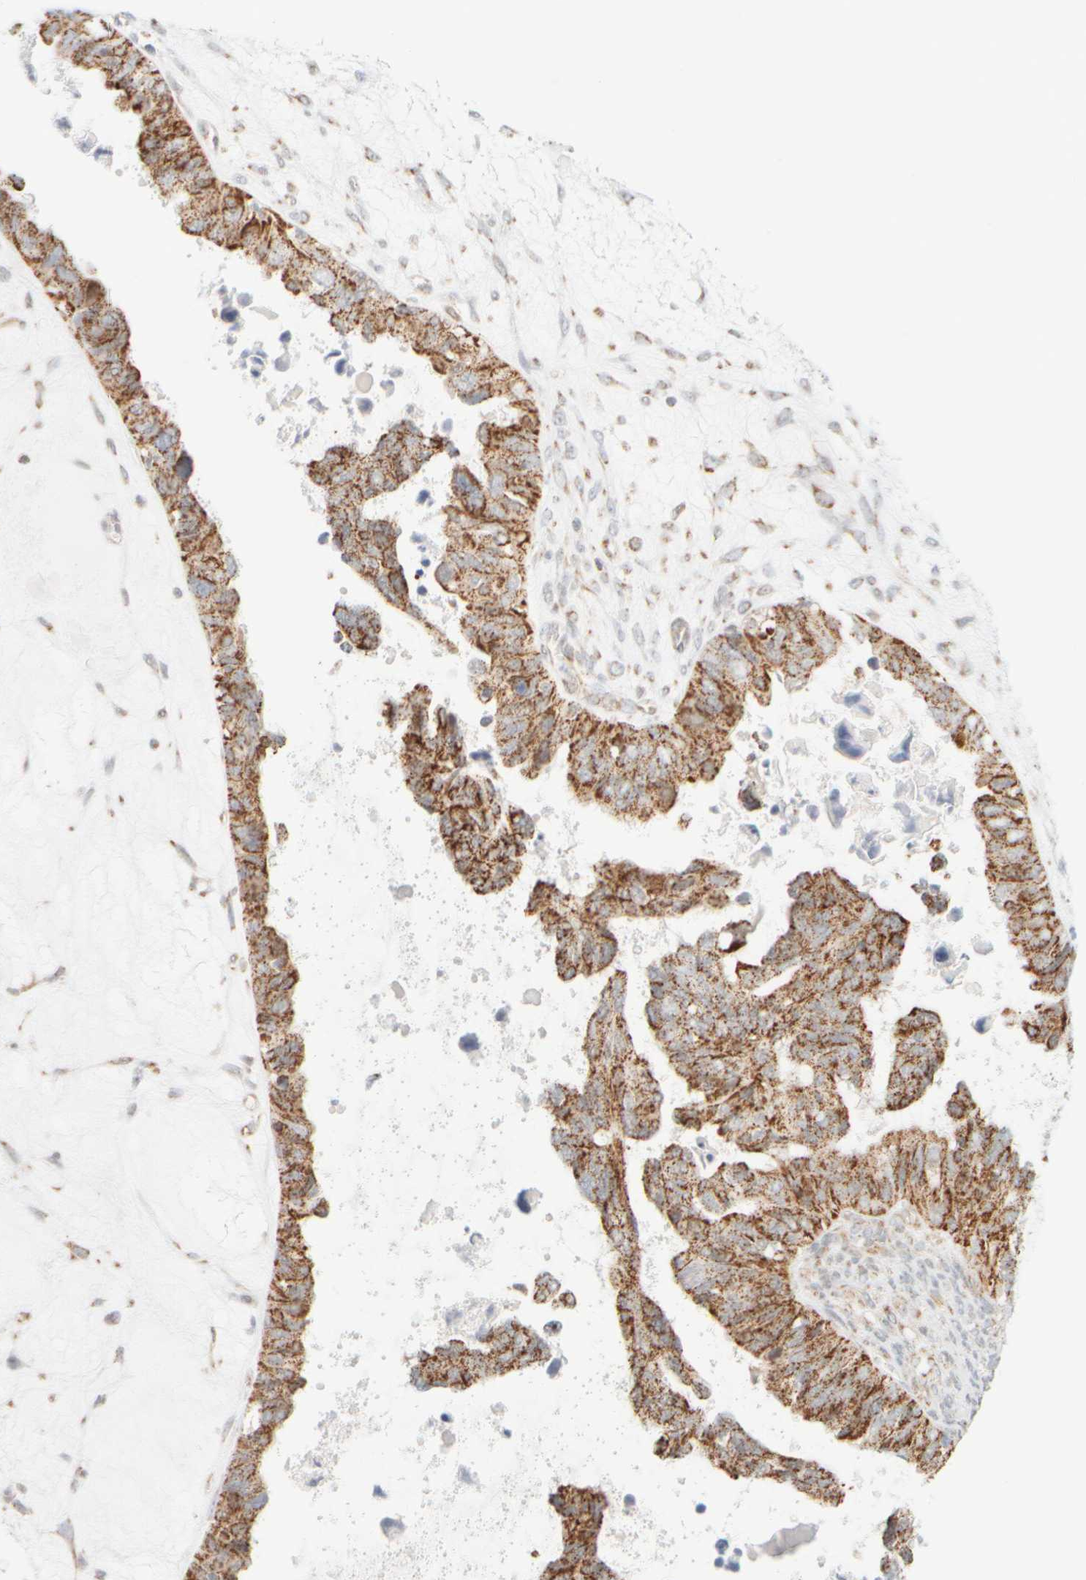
{"staining": {"intensity": "moderate", "quantity": ">75%", "location": "cytoplasmic/membranous"}, "tissue": "ovarian cancer", "cell_type": "Tumor cells", "image_type": "cancer", "snomed": [{"axis": "morphology", "description": "Cystadenocarcinoma, serous, NOS"}, {"axis": "topography", "description": "Ovary"}], "caption": "DAB (3,3'-diaminobenzidine) immunohistochemical staining of ovarian cancer demonstrates moderate cytoplasmic/membranous protein positivity in about >75% of tumor cells.", "gene": "PPM1K", "patient": {"sex": "female", "age": 79}}